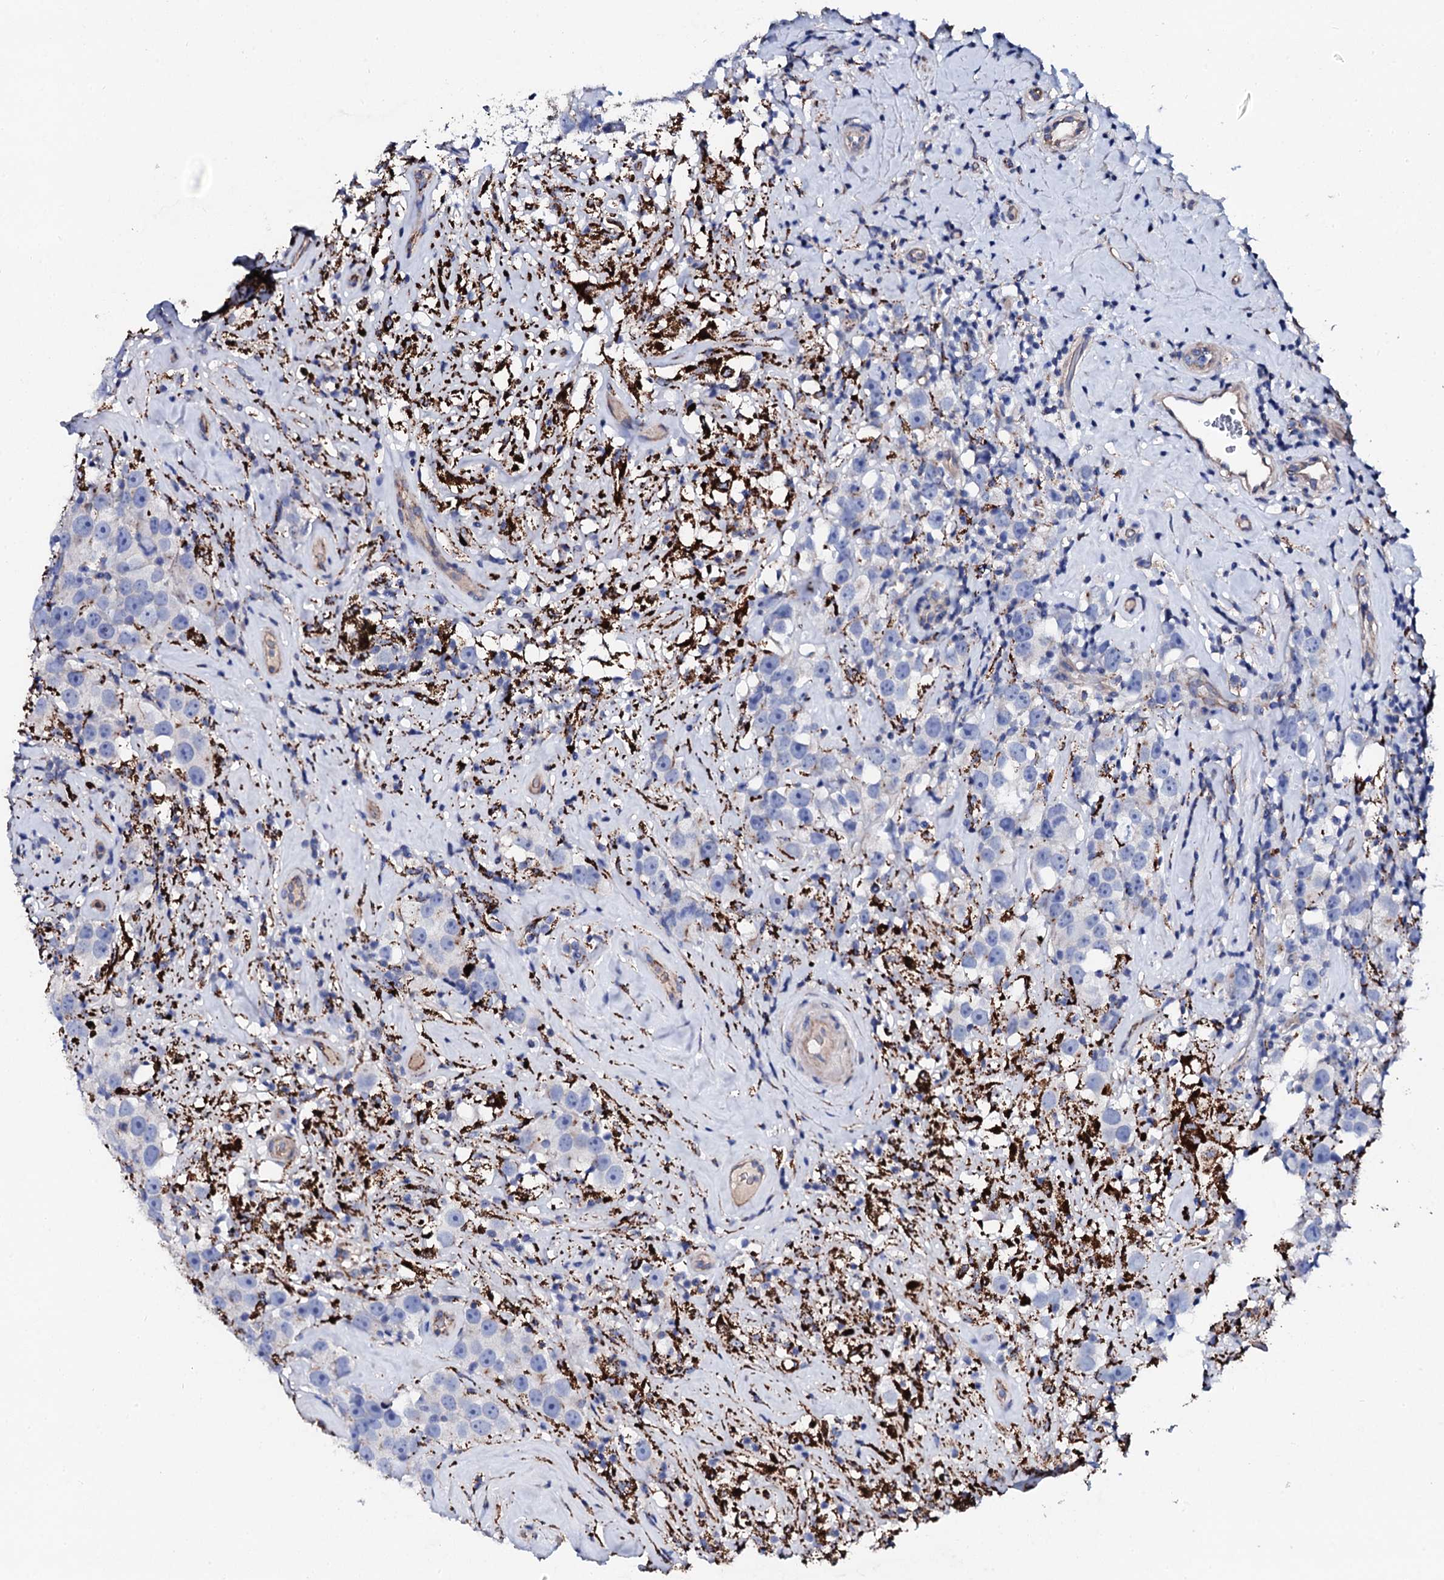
{"staining": {"intensity": "negative", "quantity": "none", "location": "none"}, "tissue": "testis cancer", "cell_type": "Tumor cells", "image_type": "cancer", "snomed": [{"axis": "morphology", "description": "Seminoma, NOS"}, {"axis": "topography", "description": "Testis"}], "caption": "A high-resolution image shows immunohistochemistry (IHC) staining of testis cancer (seminoma), which exhibits no significant positivity in tumor cells.", "gene": "KLHL32", "patient": {"sex": "male", "age": 49}}